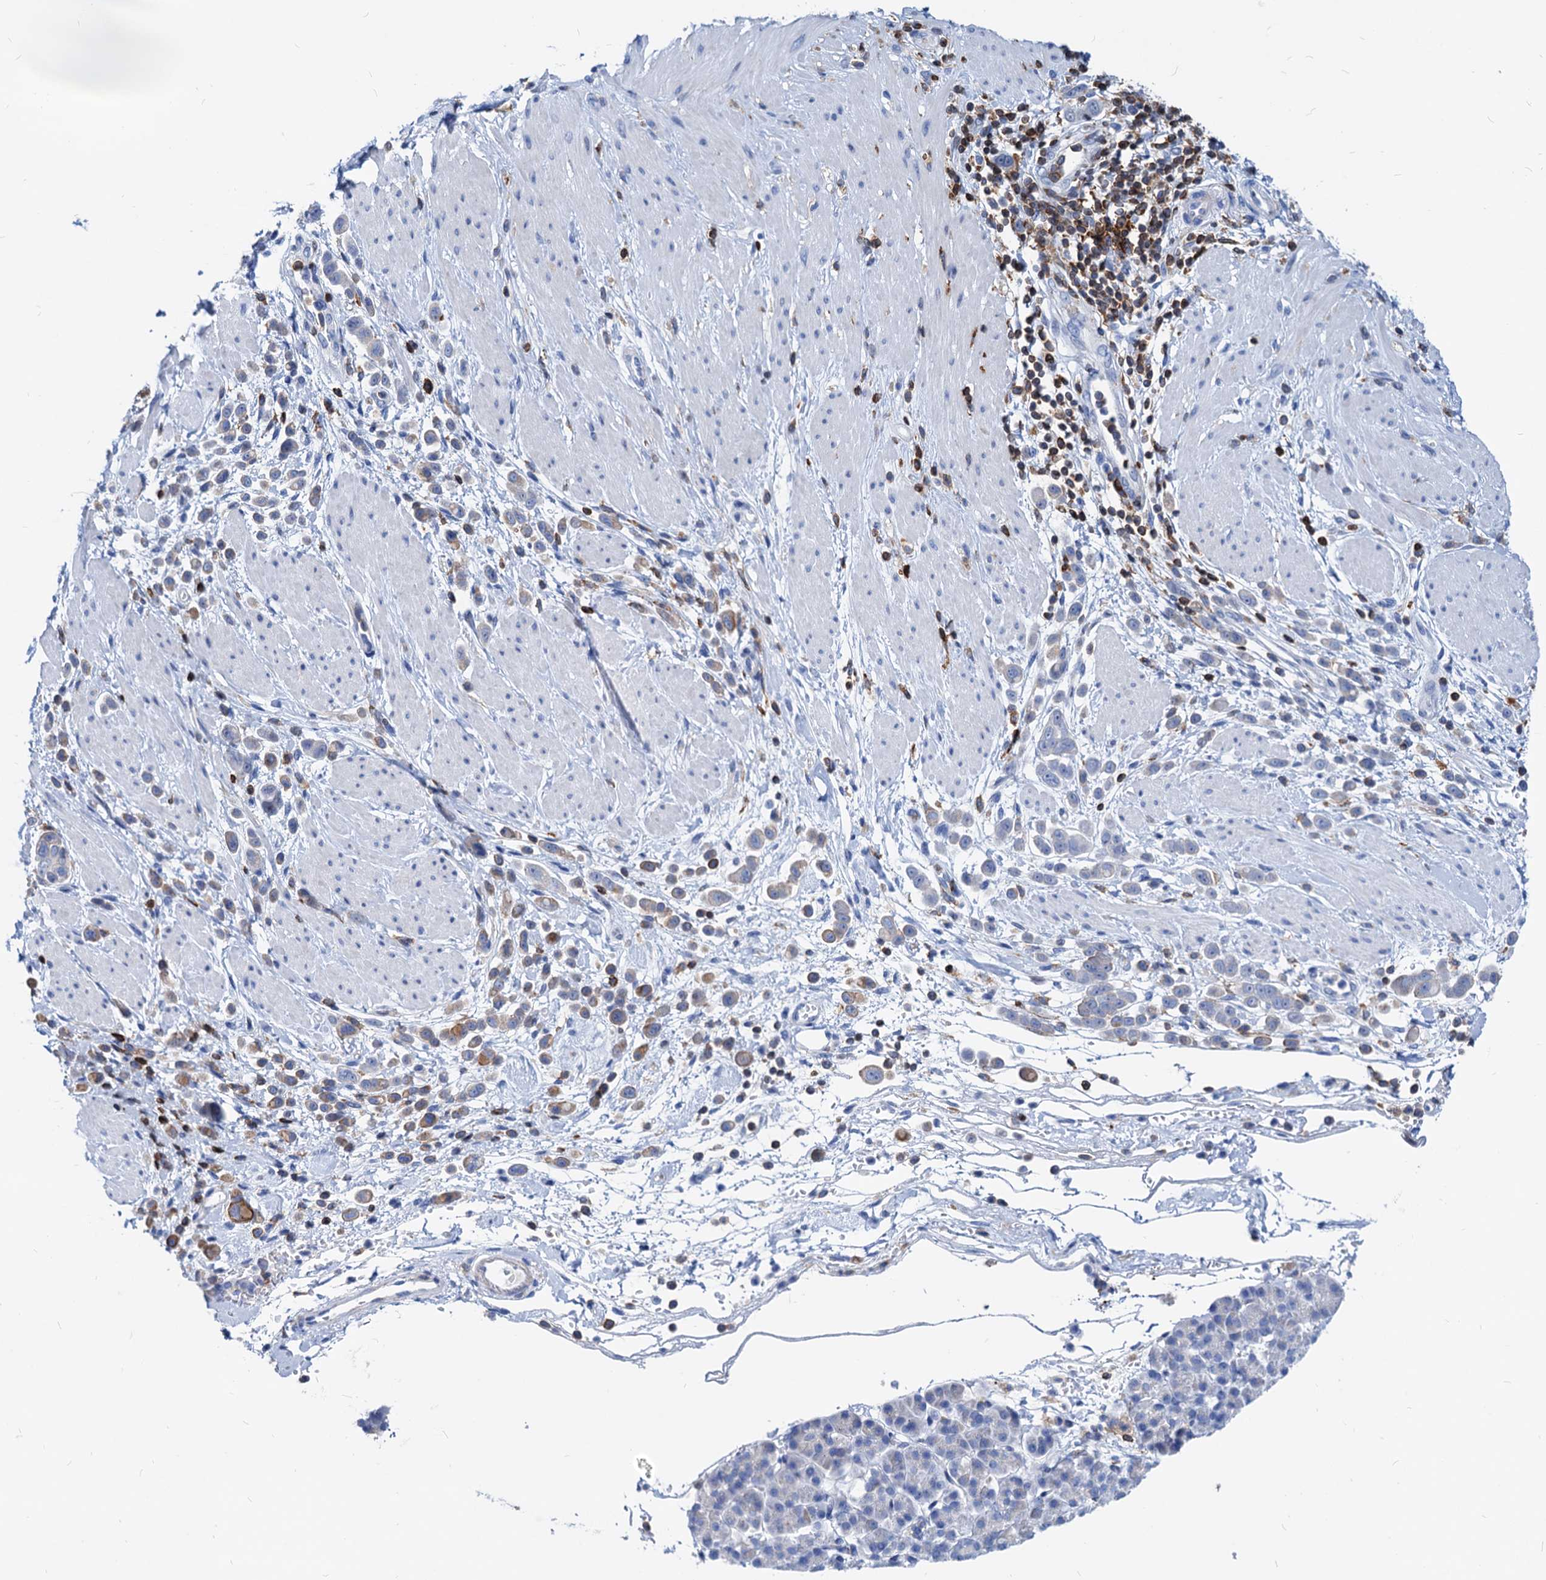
{"staining": {"intensity": "weak", "quantity": "<25%", "location": "cytoplasmic/membranous"}, "tissue": "pancreatic cancer", "cell_type": "Tumor cells", "image_type": "cancer", "snomed": [{"axis": "morphology", "description": "Normal tissue, NOS"}, {"axis": "morphology", "description": "Adenocarcinoma, NOS"}, {"axis": "topography", "description": "Pancreas"}], "caption": "Protein analysis of pancreatic adenocarcinoma demonstrates no significant positivity in tumor cells.", "gene": "LCP2", "patient": {"sex": "female", "age": 64}}